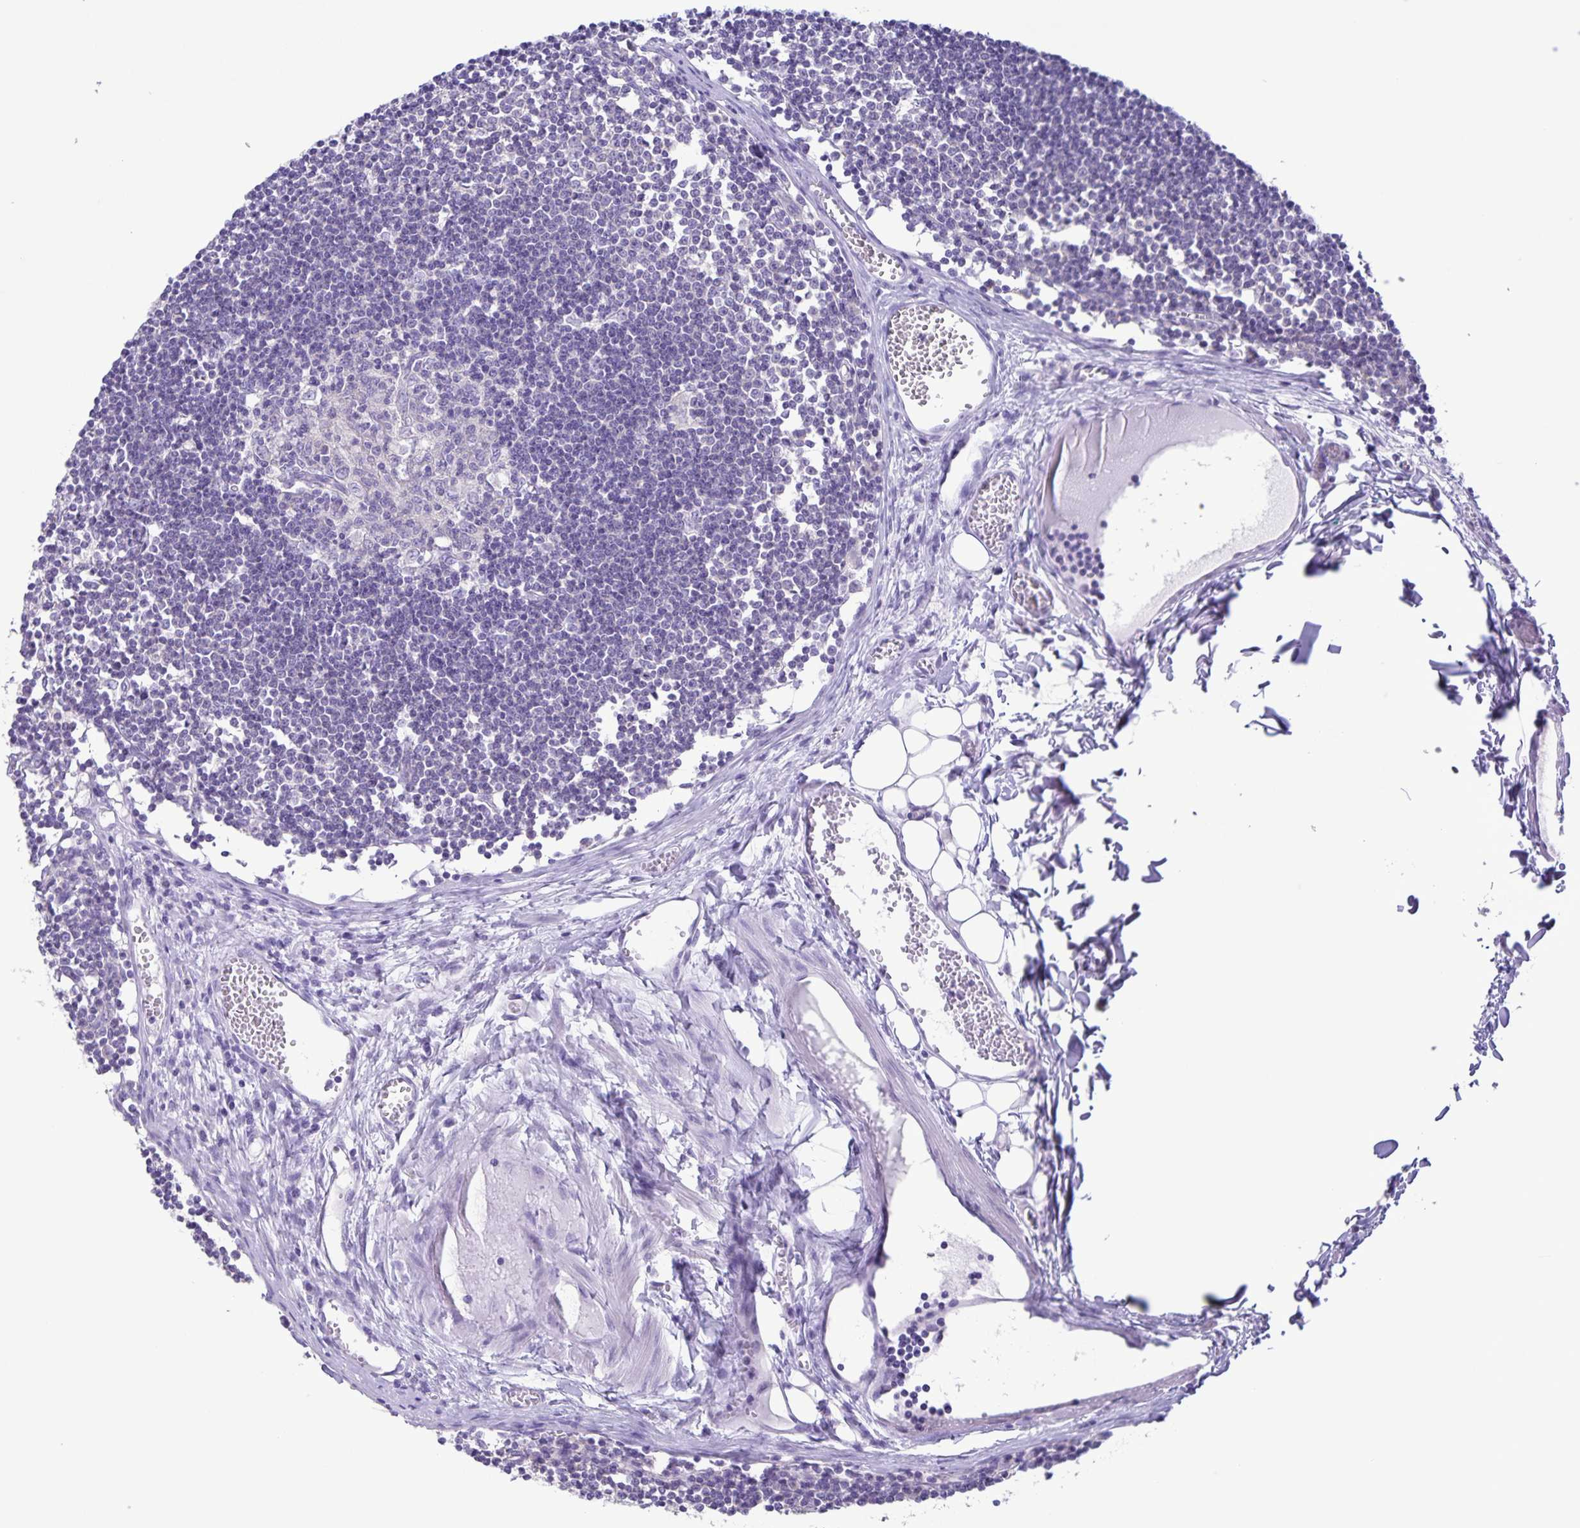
{"staining": {"intensity": "negative", "quantity": "none", "location": "none"}, "tissue": "lymph node", "cell_type": "Germinal center cells", "image_type": "normal", "snomed": [{"axis": "morphology", "description": "Normal tissue, NOS"}, {"axis": "topography", "description": "Lymph node"}], "caption": "IHC histopathology image of normal lymph node: human lymph node stained with DAB (3,3'-diaminobenzidine) displays no significant protein staining in germinal center cells. Brightfield microscopy of IHC stained with DAB (3,3'-diaminobenzidine) (brown) and hematoxylin (blue), captured at high magnification.", "gene": "CAPSL", "patient": {"sex": "female", "age": 11}}